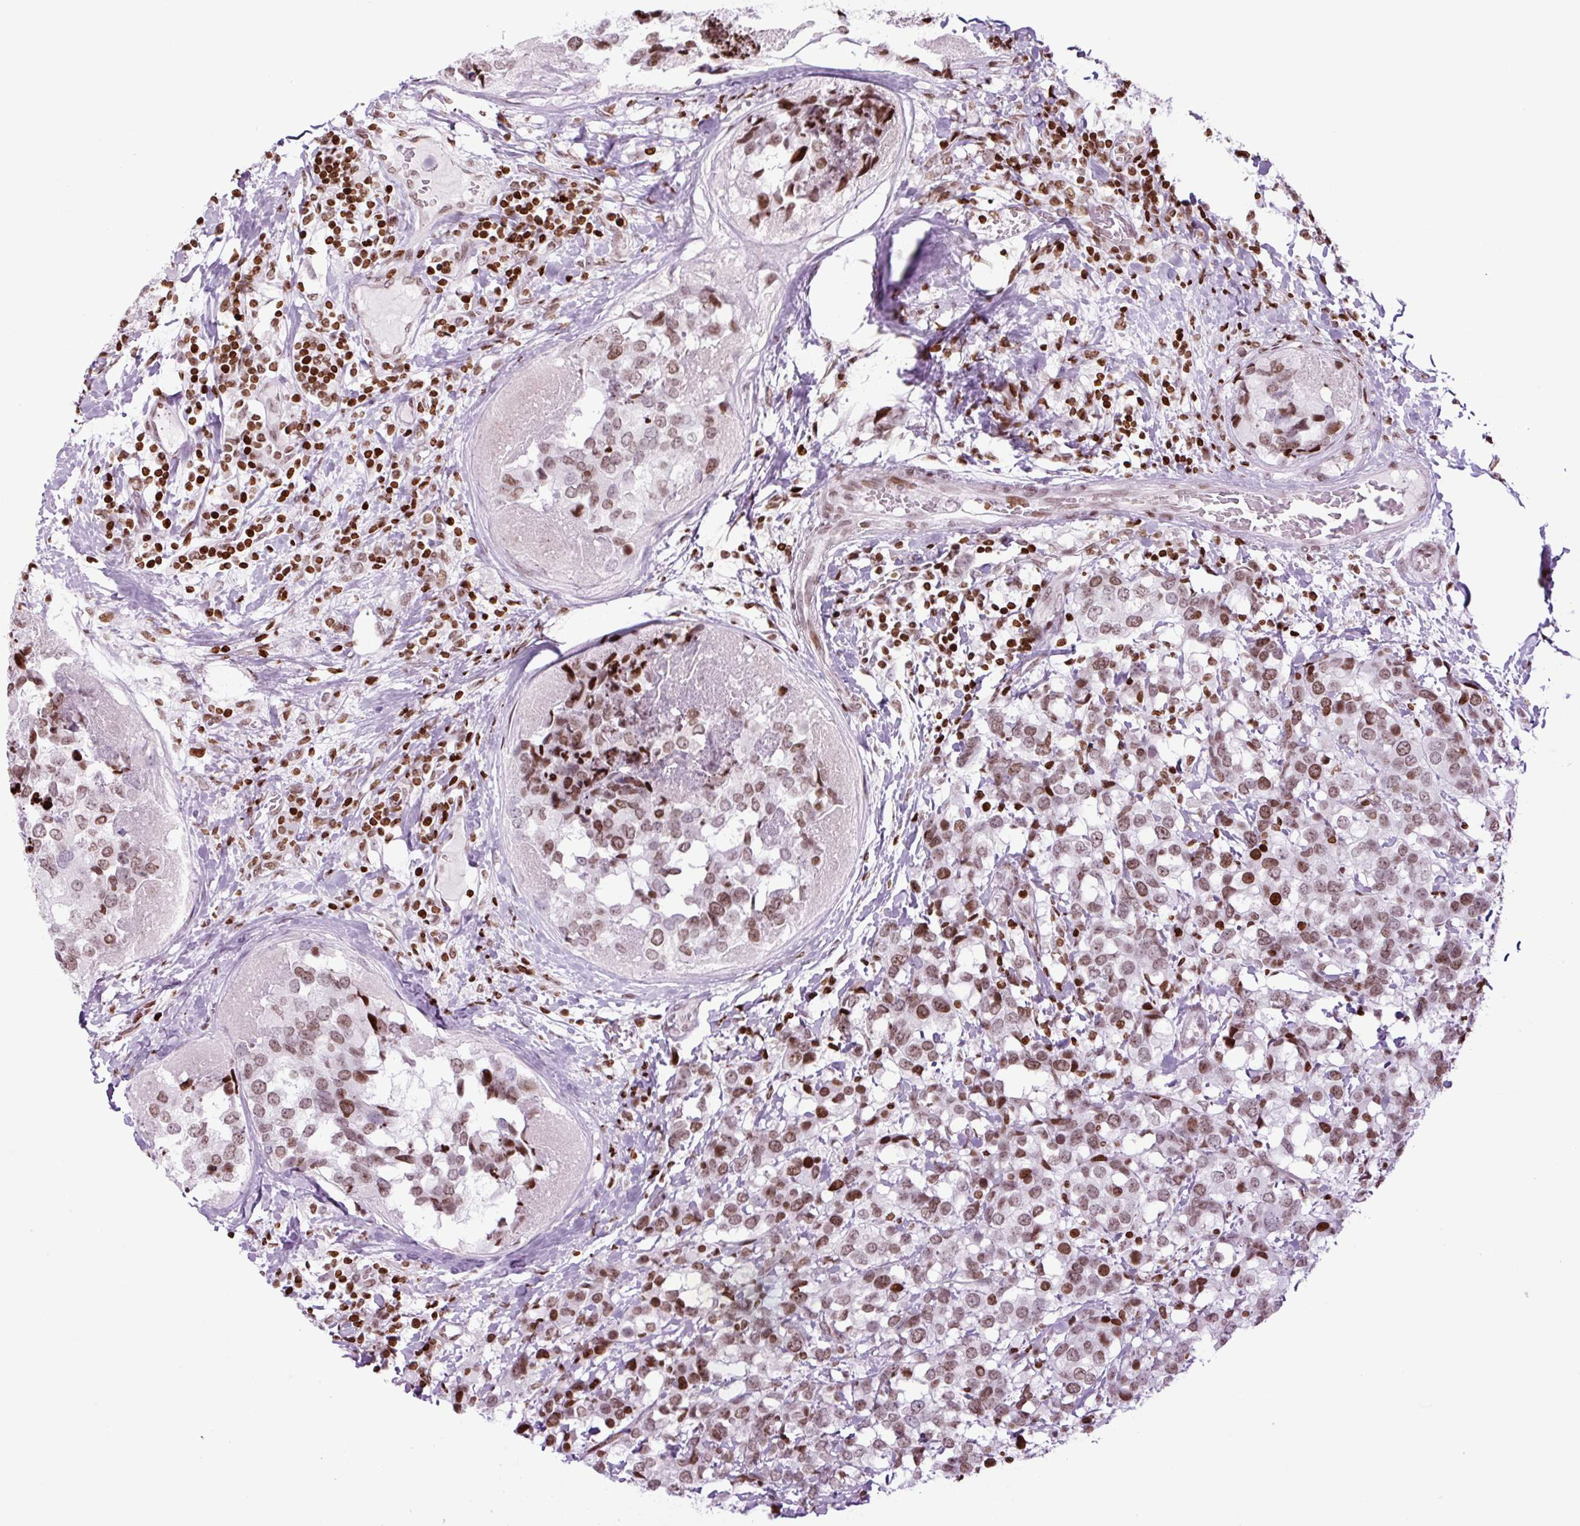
{"staining": {"intensity": "moderate", "quantity": ">75%", "location": "nuclear"}, "tissue": "breast cancer", "cell_type": "Tumor cells", "image_type": "cancer", "snomed": [{"axis": "morphology", "description": "Lobular carcinoma"}, {"axis": "topography", "description": "Breast"}], "caption": "Protein staining of breast lobular carcinoma tissue displays moderate nuclear positivity in approximately >75% of tumor cells. The protein is stained brown, and the nuclei are stained in blue (DAB IHC with brightfield microscopy, high magnification).", "gene": "H1-3", "patient": {"sex": "female", "age": 59}}